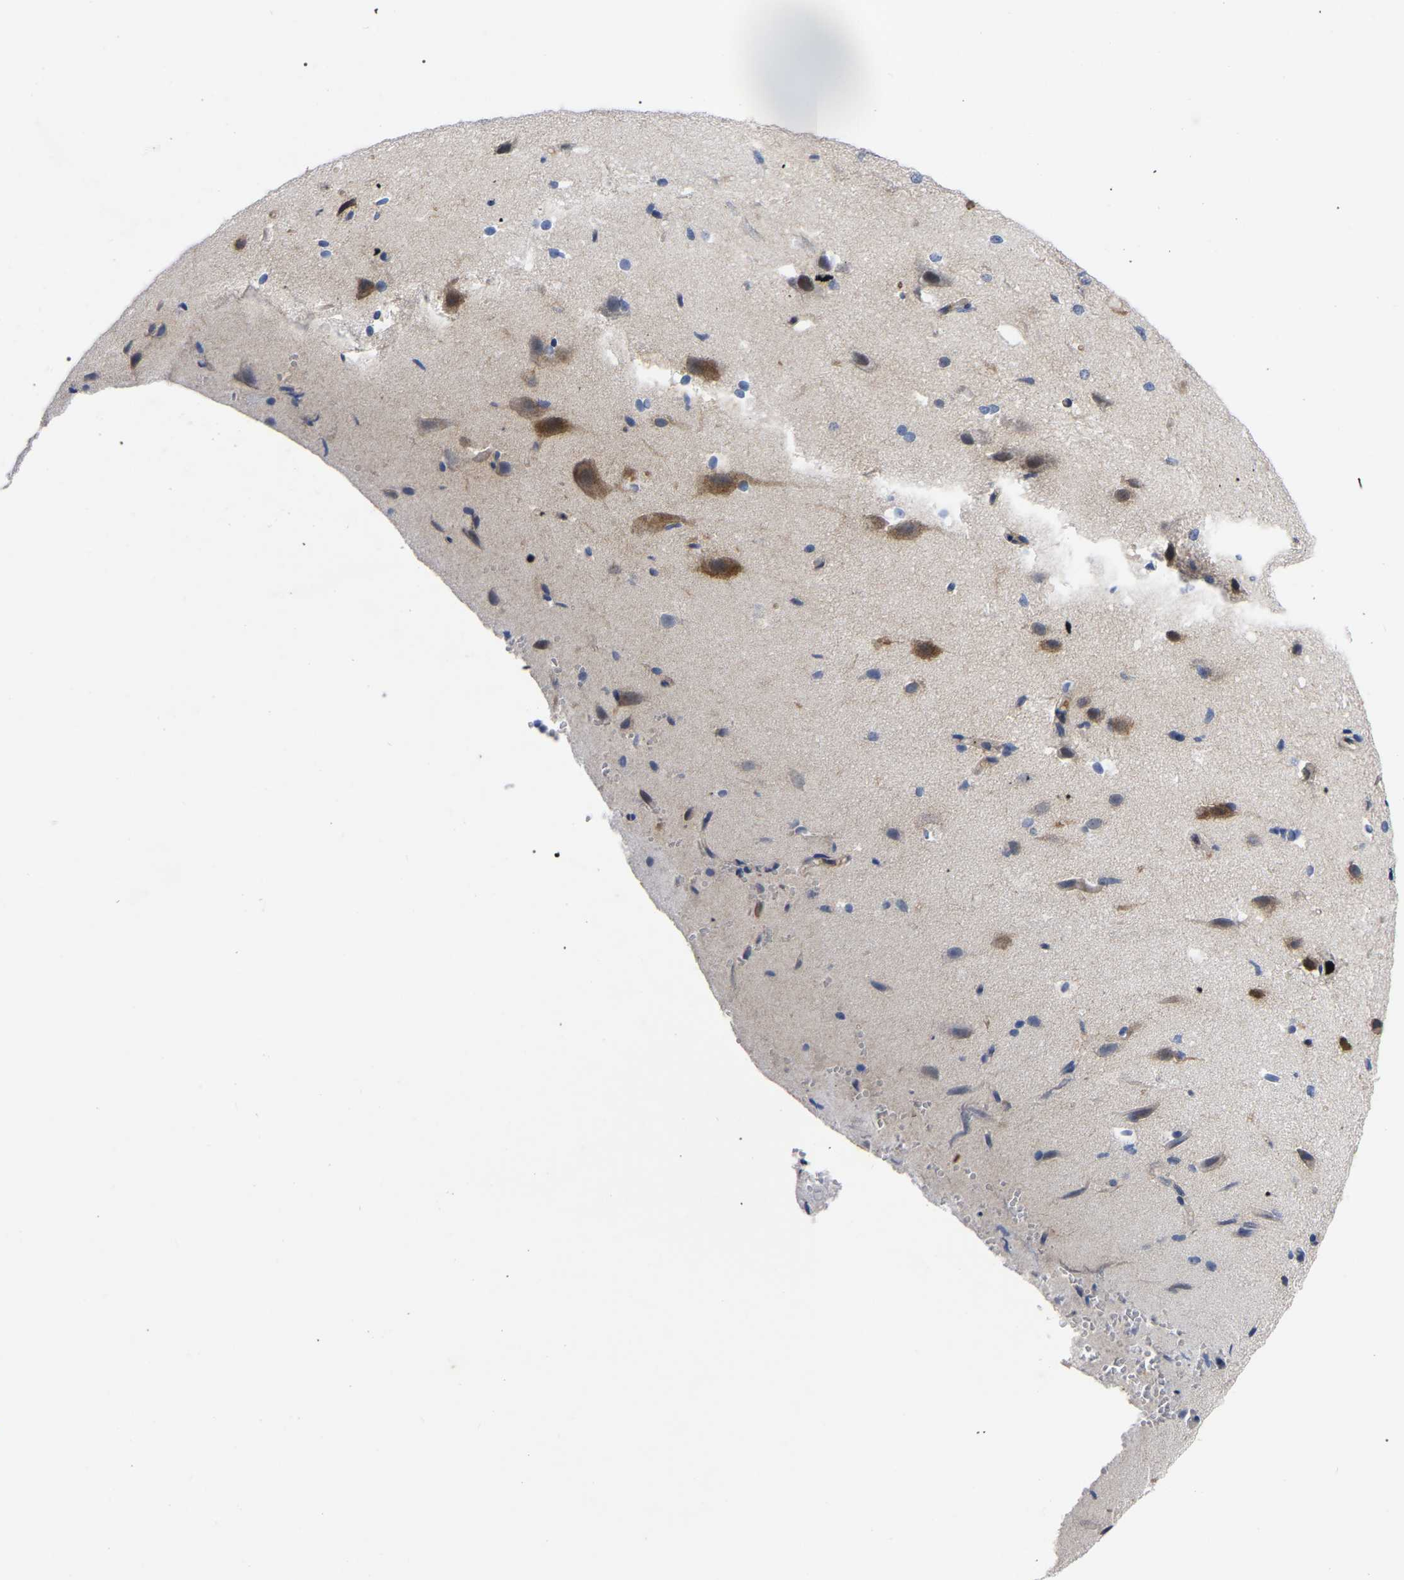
{"staining": {"intensity": "weak", "quantity": "25%-75%", "location": "cytoplasmic/membranous"}, "tissue": "cerebral cortex", "cell_type": "Endothelial cells", "image_type": "normal", "snomed": [{"axis": "morphology", "description": "Normal tissue, NOS"}, {"axis": "morphology", "description": "Developmental malformation"}, {"axis": "topography", "description": "Cerebral cortex"}], "caption": "An immunohistochemistry histopathology image of benign tissue is shown. Protein staining in brown labels weak cytoplasmic/membranous positivity in cerebral cortex within endothelial cells. The staining is performed using DAB brown chromogen to label protein expression. The nuclei are counter-stained blue using hematoxylin.", "gene": "TCP1", "patient": {"sex": "female", "age": 30}}